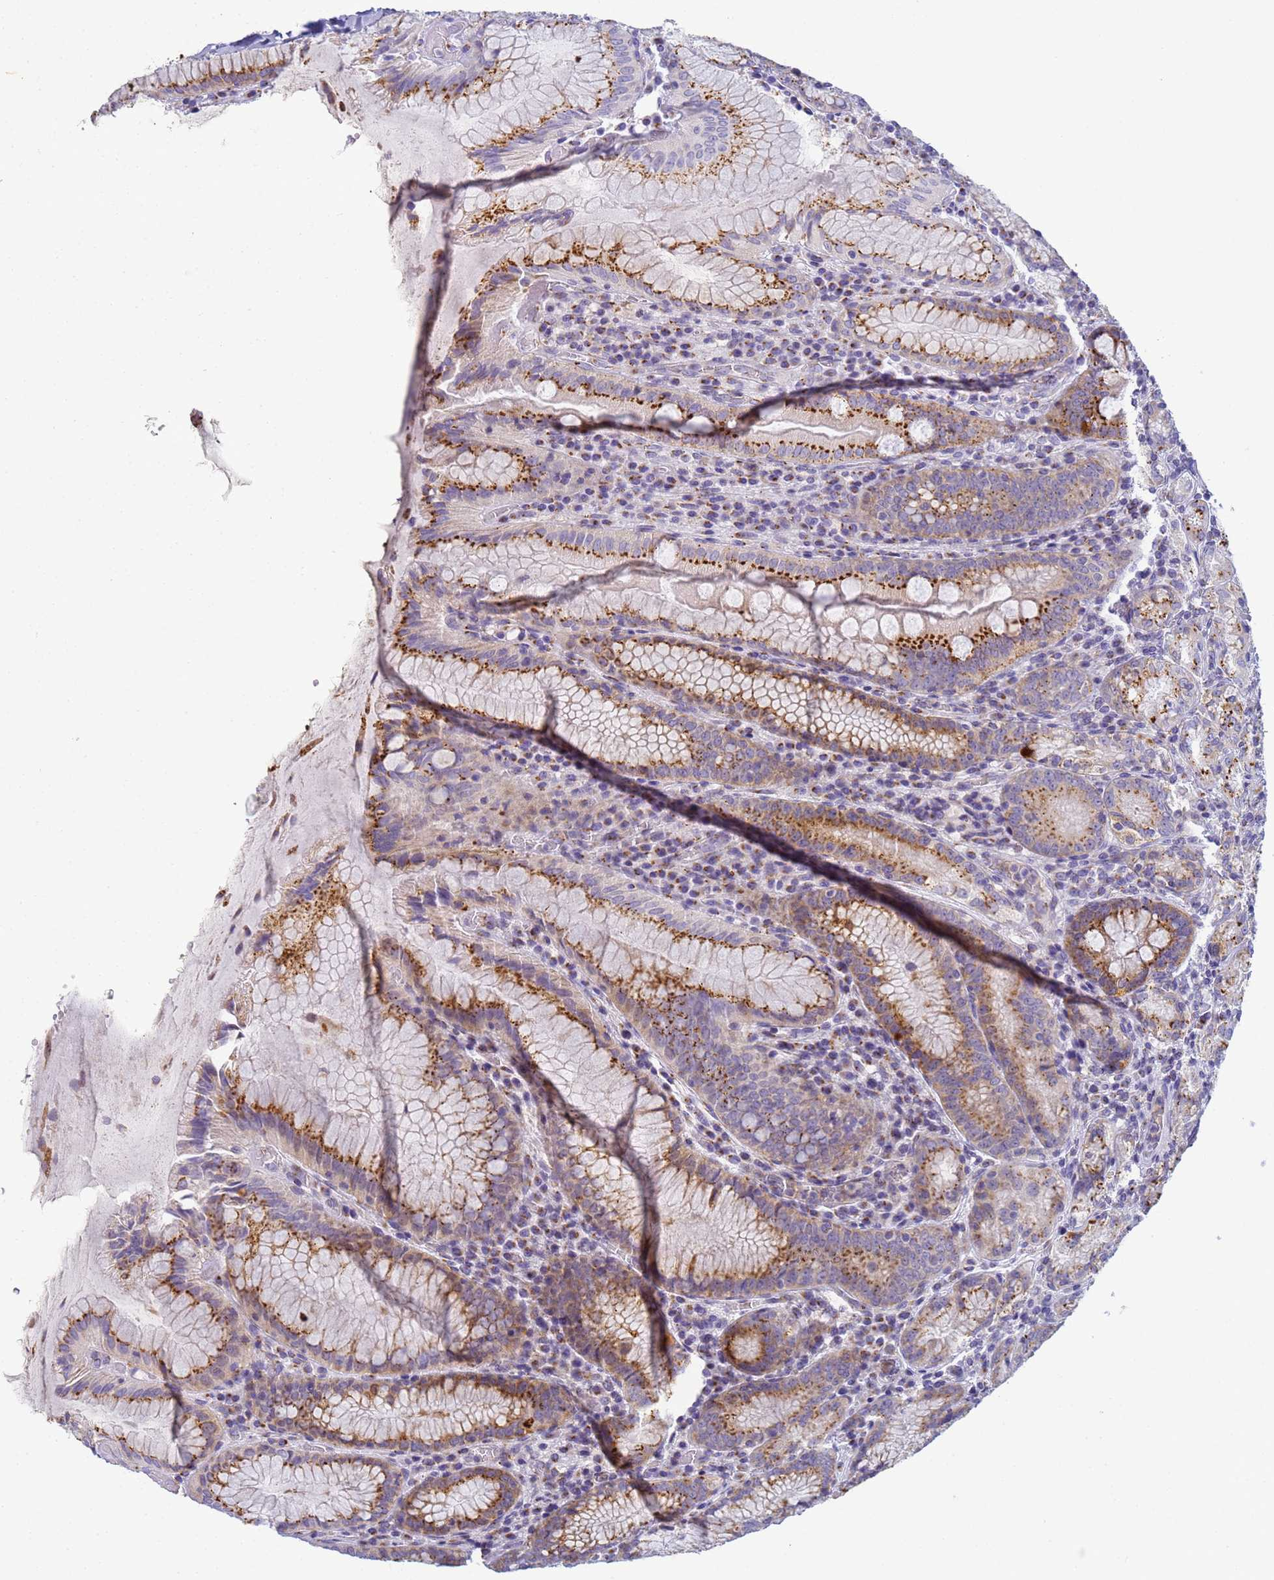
{"staining": {"intensity": "strong", "quantity": "25%-75%", "location": "cytoplasmic/membranous"}, "tissue": "stomach", "cell_type": "Glandular cells", "image_type": "normal", "snomed": [{"axis": "morphology", "description": "Normal tissue, NOS"}, {"axis": "topography", "description": "Stomach, upper"}, {"axis": "topography", "description": "Stomach, lower"}], "caption": "Immunohistochemical staining of unremarkable stomach reveals 25%-75% levels of strong cytoplasmic/membranous protein expression in approximately 25%-75% of glandular cells.", "gene": "CR1", "patient": {"sex": "female", "age": 76}}